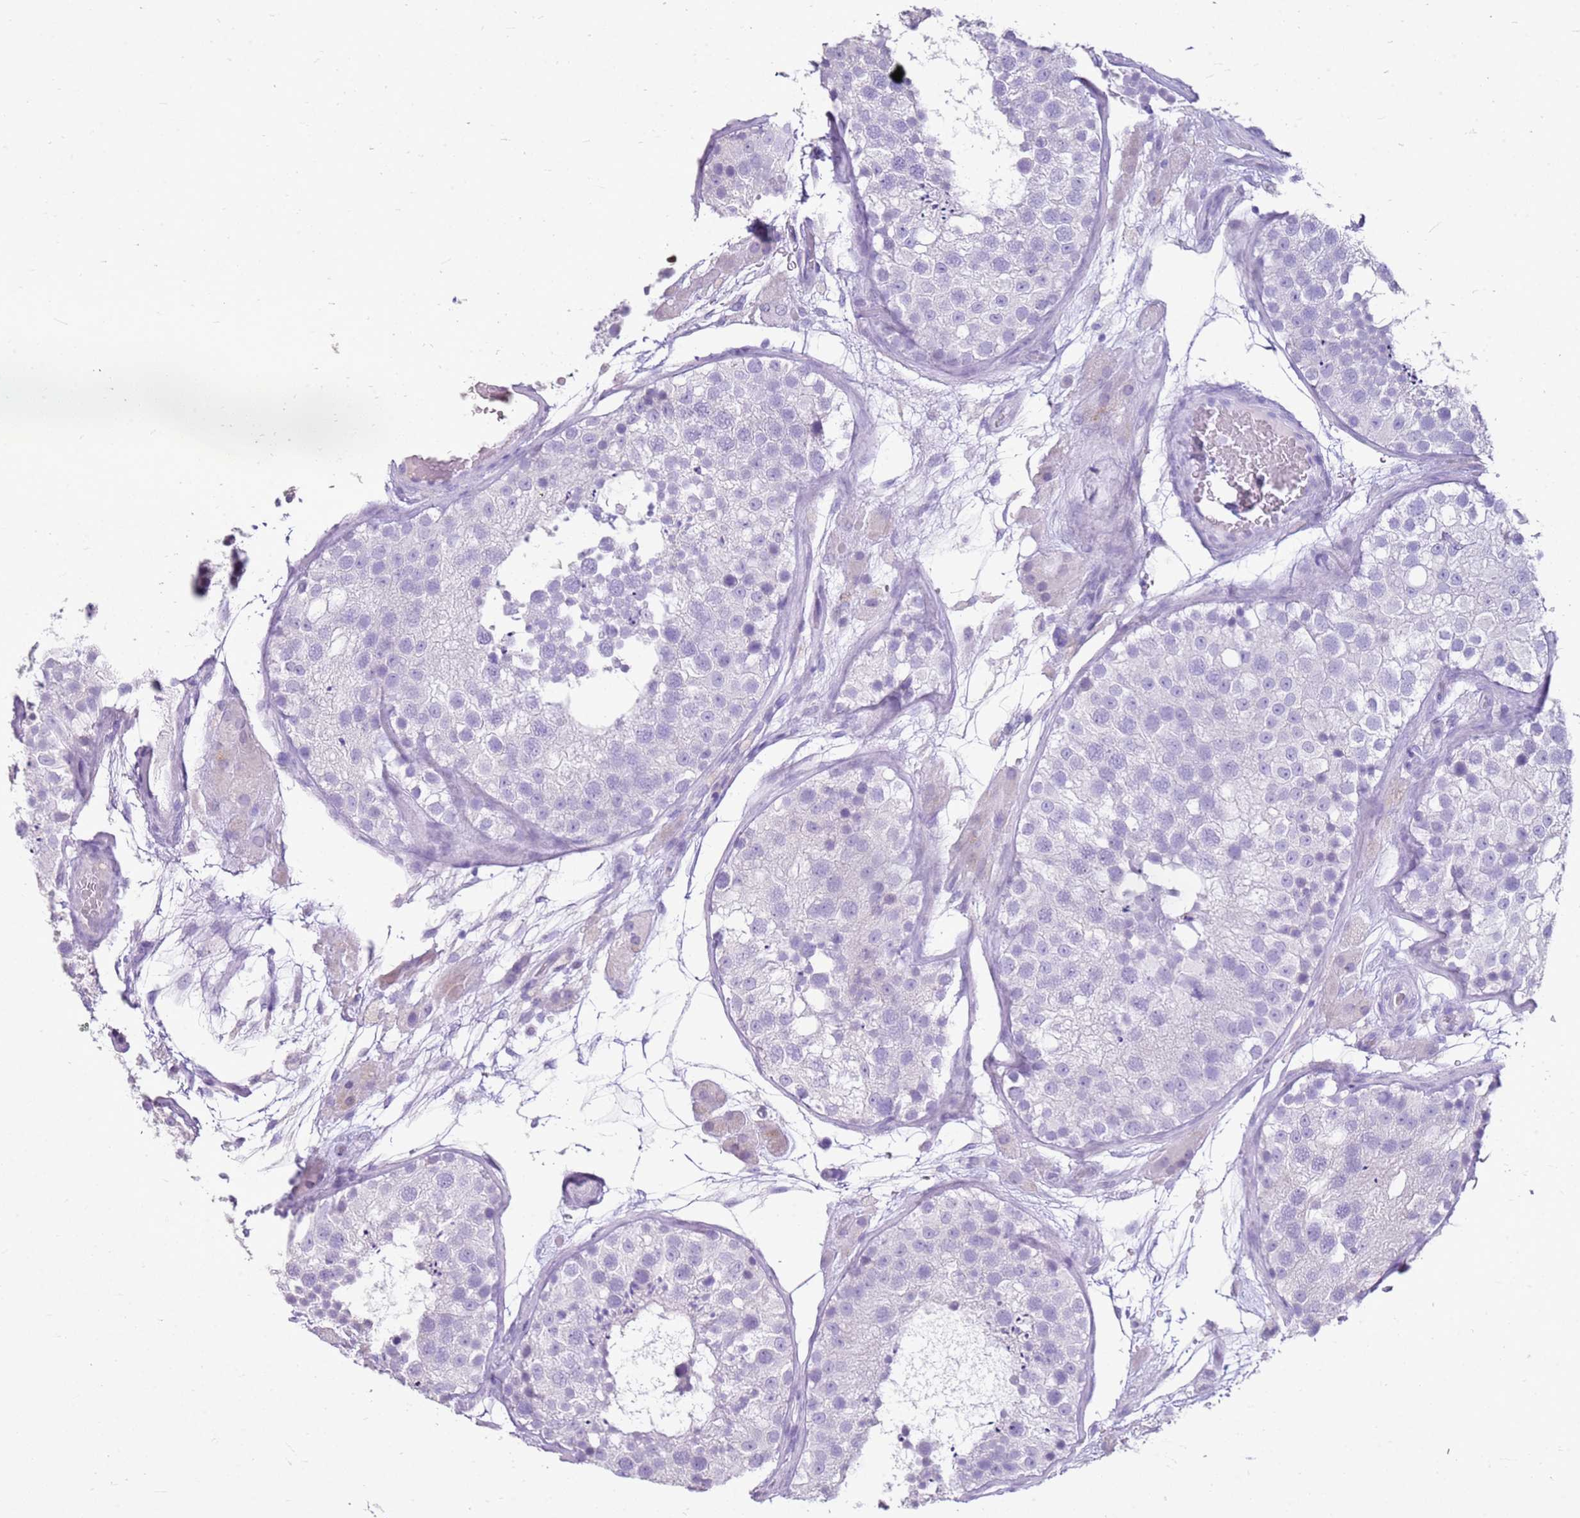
{"staining": {"intensity": "negative", "quantity": "none", "location": "none"}, "tissue": "testis", "cell_type": "Cells in seminiferous ducts", "image_type": "normal", "snomed": [{"axis": "morphology", "description": "Normal tissue, NOS"}, {"axis": "topography", "description": "Testis"}], "caption": "DAB immunohistochemical staining of unremarkable testis shows no significant positivity in cells in seminiferous ducts.", "gene": "CA8", "patient": {"sex": "male", "age": 26}}